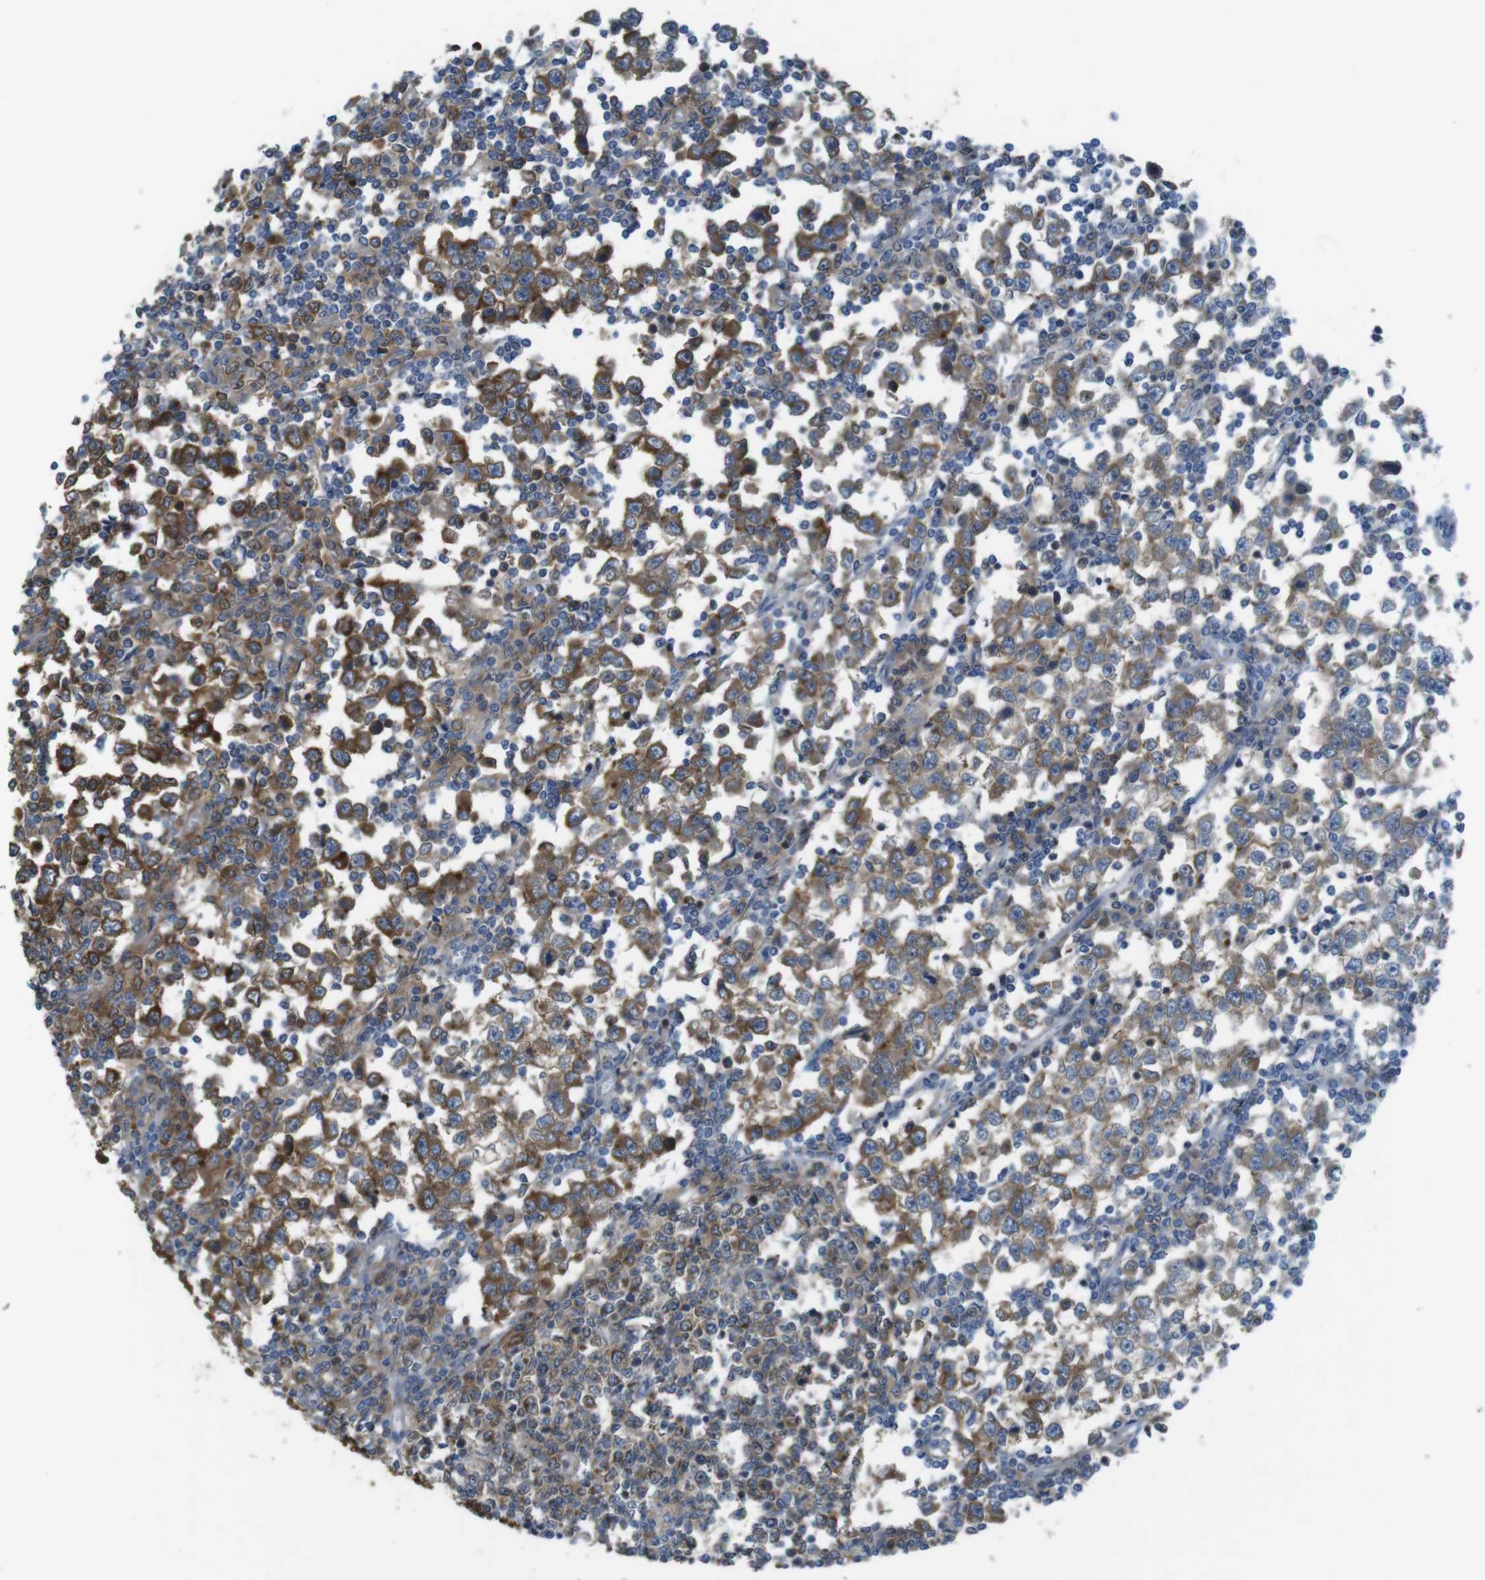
{"staining": {"intensity": "moderate", "quantity": ">75%", "location": "cytoplasmic/membranous"}, "tissue": "testis cancer", "cell_type": "Tumor cells", "image_type": "cancer", "snomed": [{"axis": "morphology", "description": "Seminoma, NOS"}, {"axis": "topography", "description": "Testis"}], "caption": "Immunohistochemical staining of testis cancer exhibits medium levels of moderate cytoplasmic/membranous protein expression in about >75% of tumor cells.", "gene": "MTHFD1", "patient": {"sex": "male", "age": 65}}